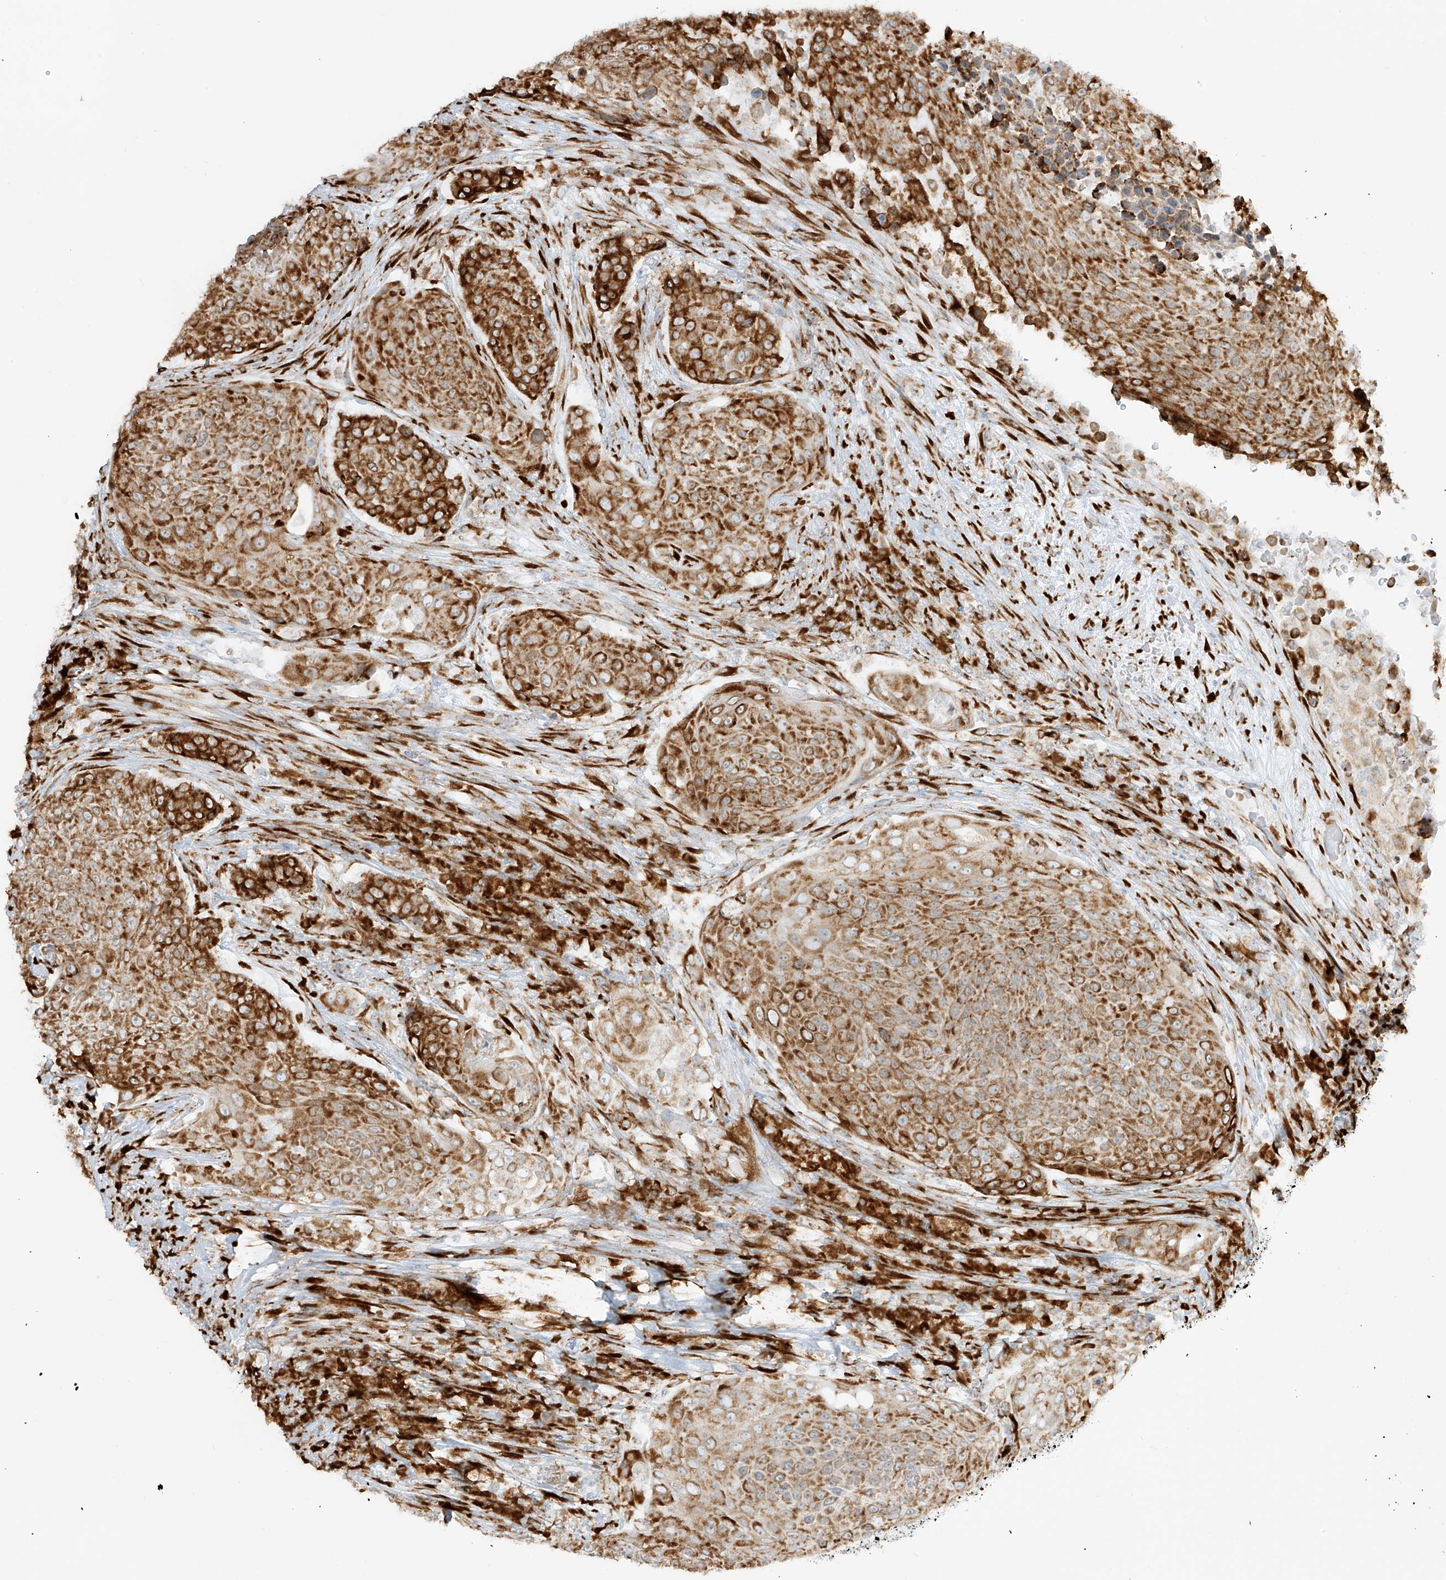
{"staining": {"intensity": "strong", "quantity": ">75%", "location": "cytoplasmic/membranous"}, "tissue": "urothelial cancer", "cell_type": "Tumor cells", "image_type": "cancer", "snomed": [{"axis": "morphology", "description": "Urothelial carcinoma, High grade"}, {"axis": "topography", "description": "Urinary bladder"}], "caption": "High-grade urothelial carcinoma stained for a protein (brown) displays strong cytoplasmic/membranous positive expression in approximately >75% of tumor cells.", "gene": "LRRC59", "patient": {"sex": "female", "age": 63}}